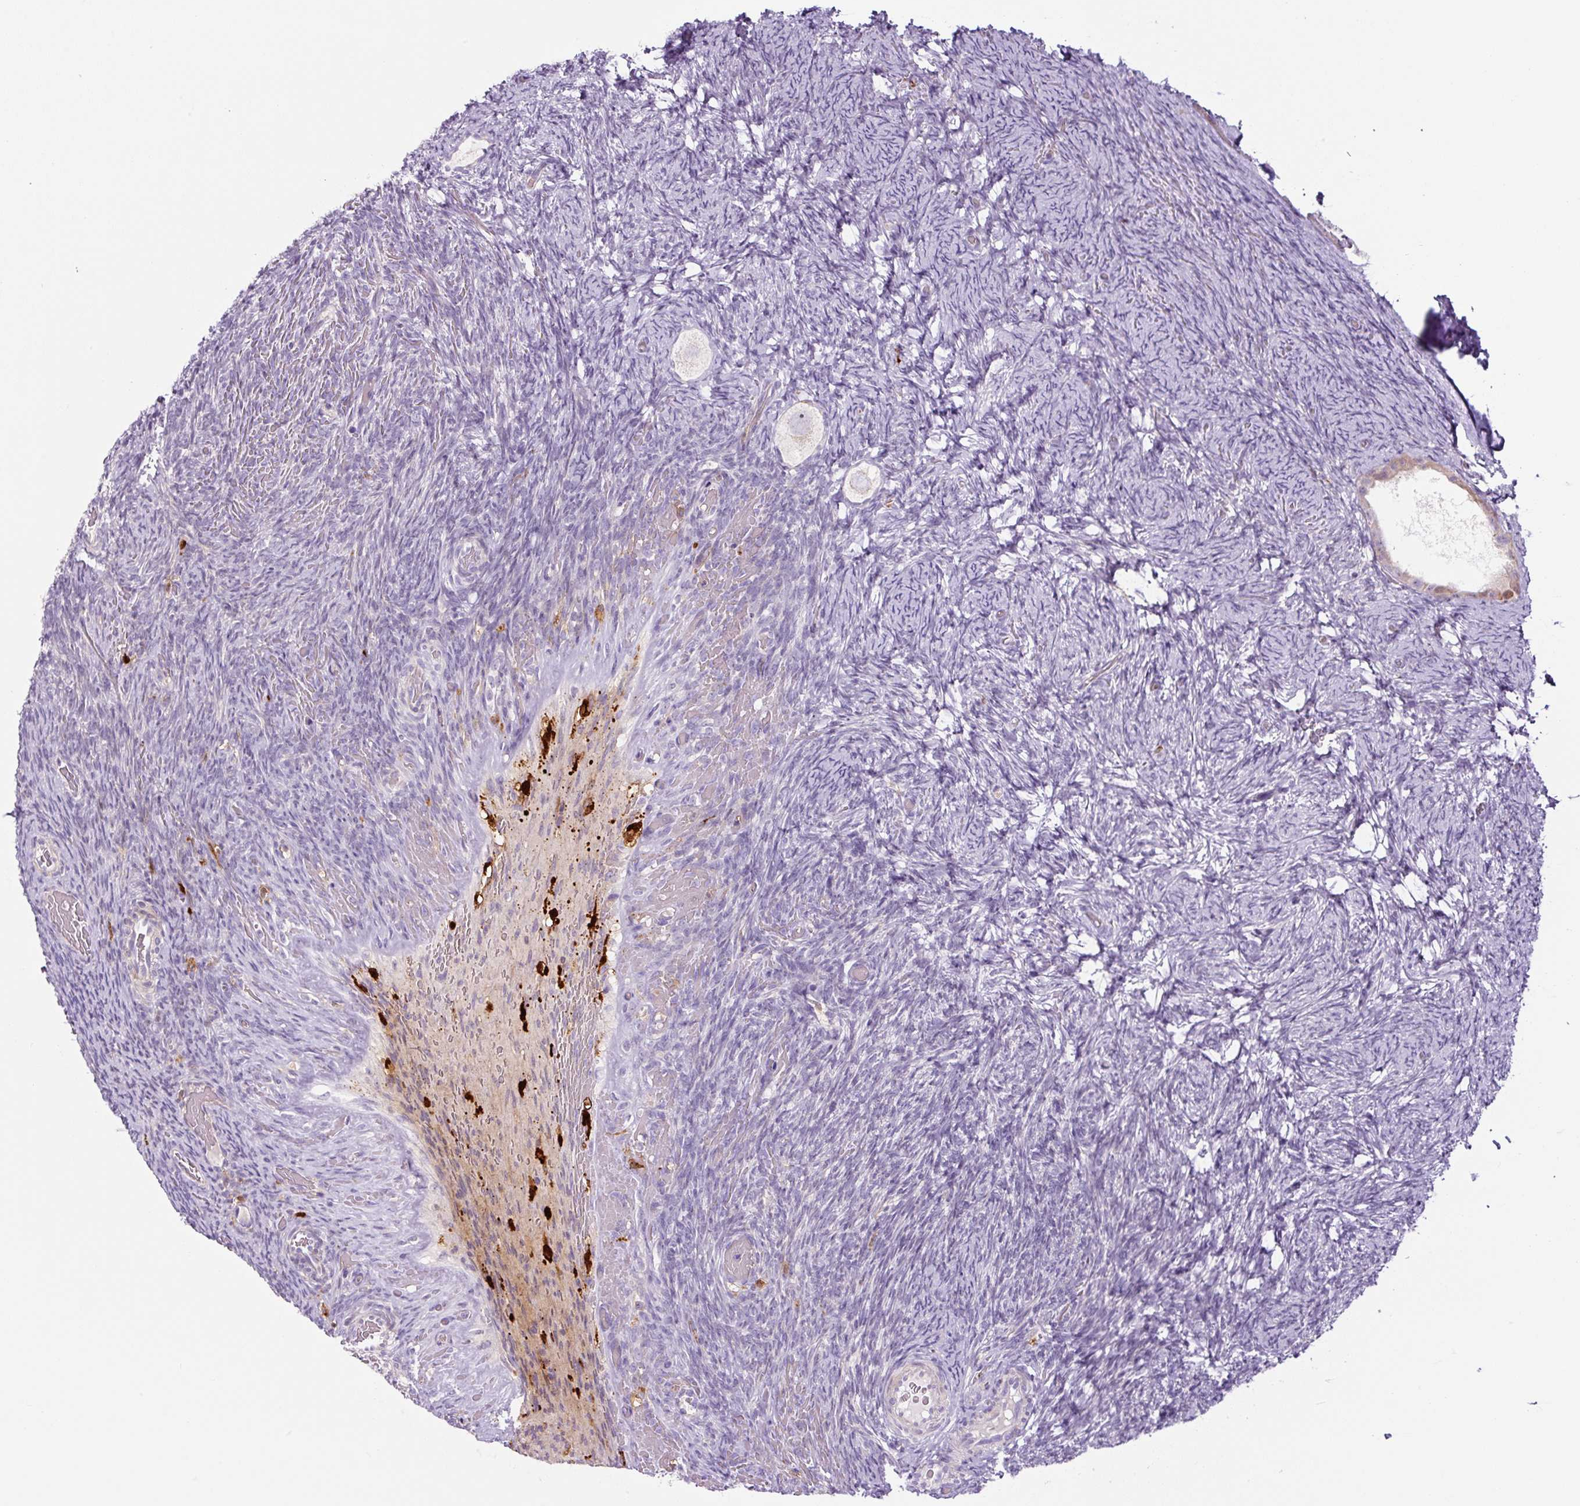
{"staining": {"intensity": "negative", "quantity": "none", "location": "none"}, "tissue": "ovary", "cell_type": "Follicle cells", "image_type": "normal", "snomed": [{"axis": "morphology", "description": "Normal tissue, NOS"}, {"axis": "topography", "description": "Ovary"}], "caption": "Follicle cells are negative for protein expression in benign human ovary. (Immunohistochemistry (ihc), brightfield microscopy, high magnification).", "gene": "FUT10", "patient": {"sex": "female", "age": 34}}